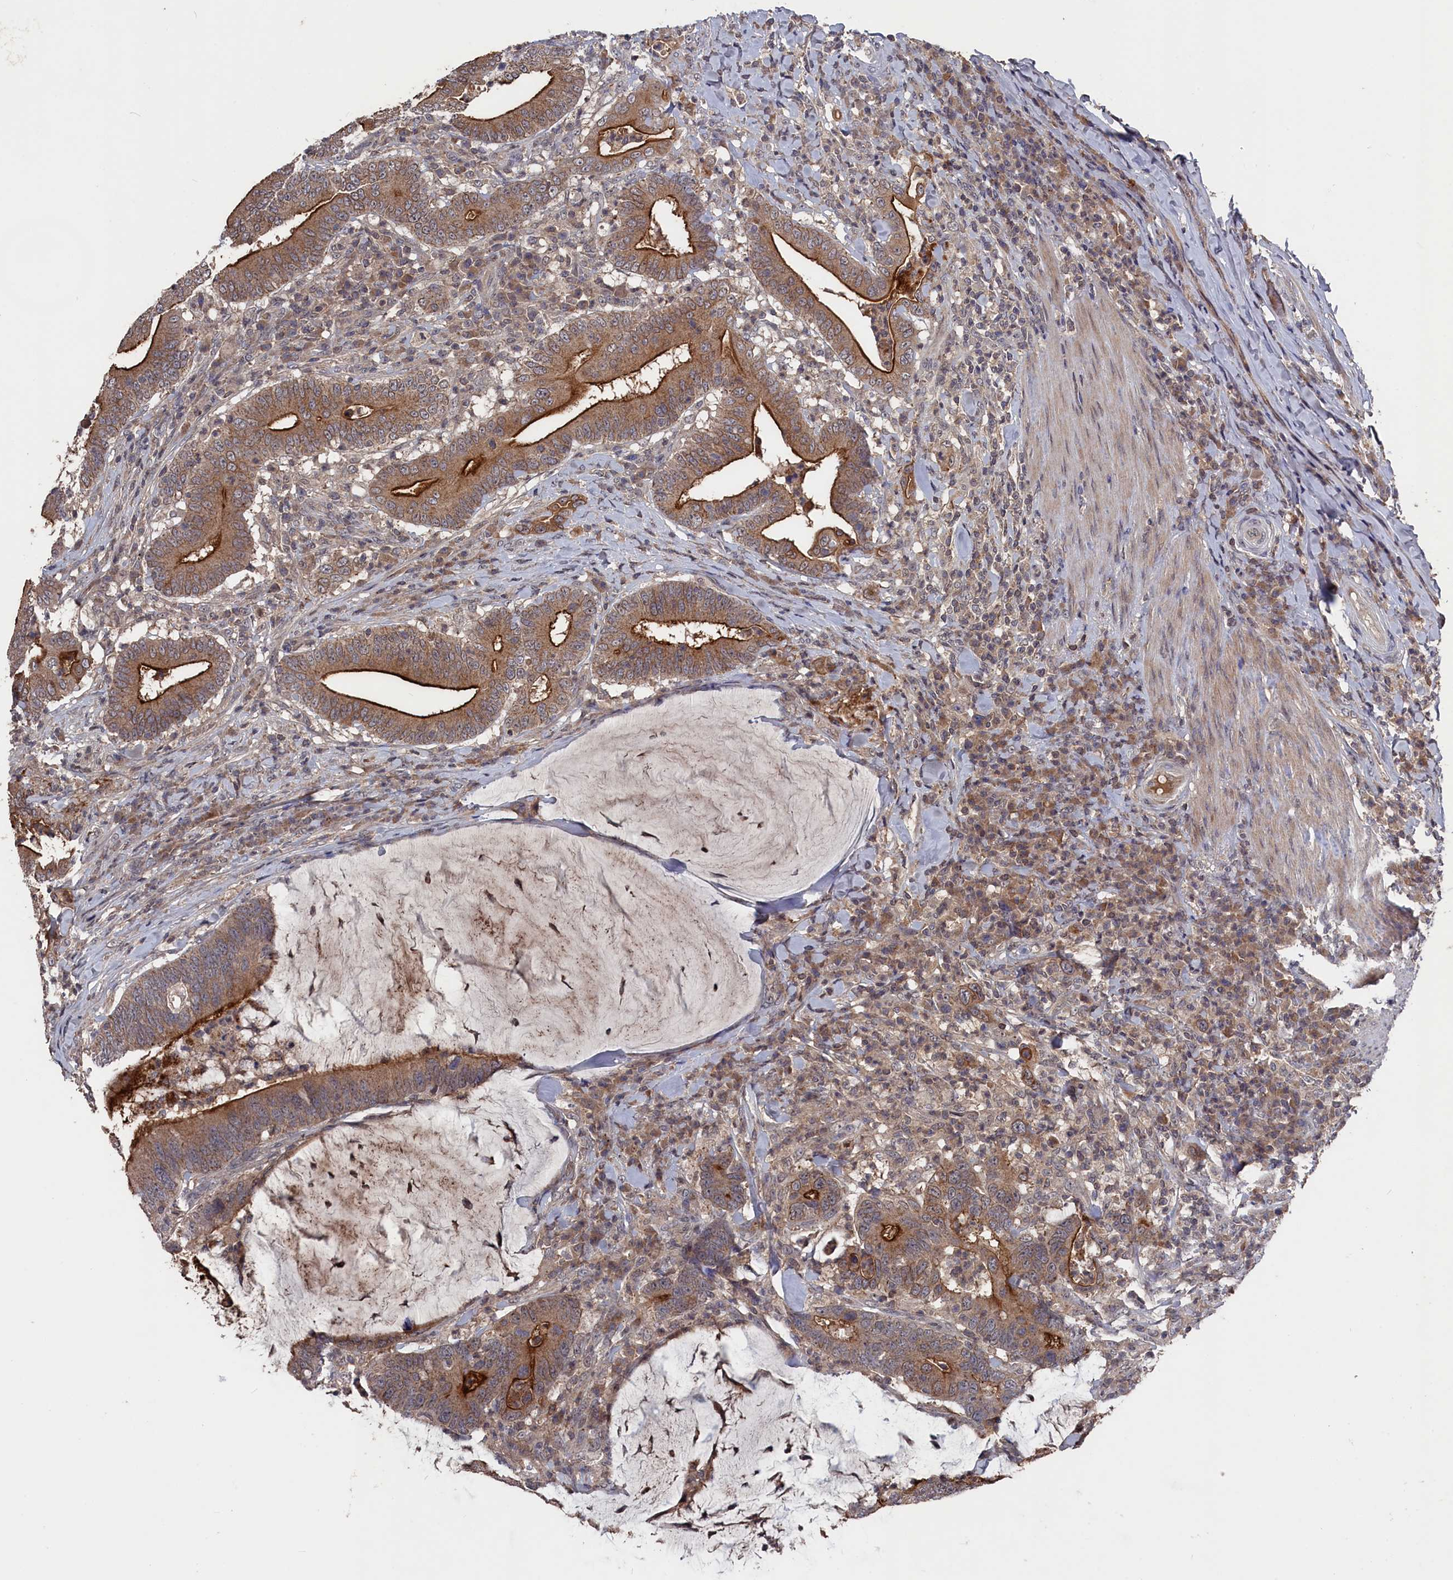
{"staining": {"intensity": "strong", "quantity": "<25%", "location": "cytoplasmic/membranous"}, "tissue": "colorectal cancer", "cell_type": "Tumor cells", "image_type": "cancer", "snomed": [{"axis": "morphology", "description": "Adenocarcinoma, NOS"}, {"axis": "topography", "description": "Colon"}], "caption": "Brown immunohistochemical staining in colorectal cancer (adenocarcinoma) exhibits strong cytoplasmic/membranous staining in approximately <25% of tumor cells. Using DAB (brown) and hematoxylin (blue) stains, captured at high magnification using brightfield microscopy.", "gene": "TMC5", "patient": {"sex": "female", "age": 66}}